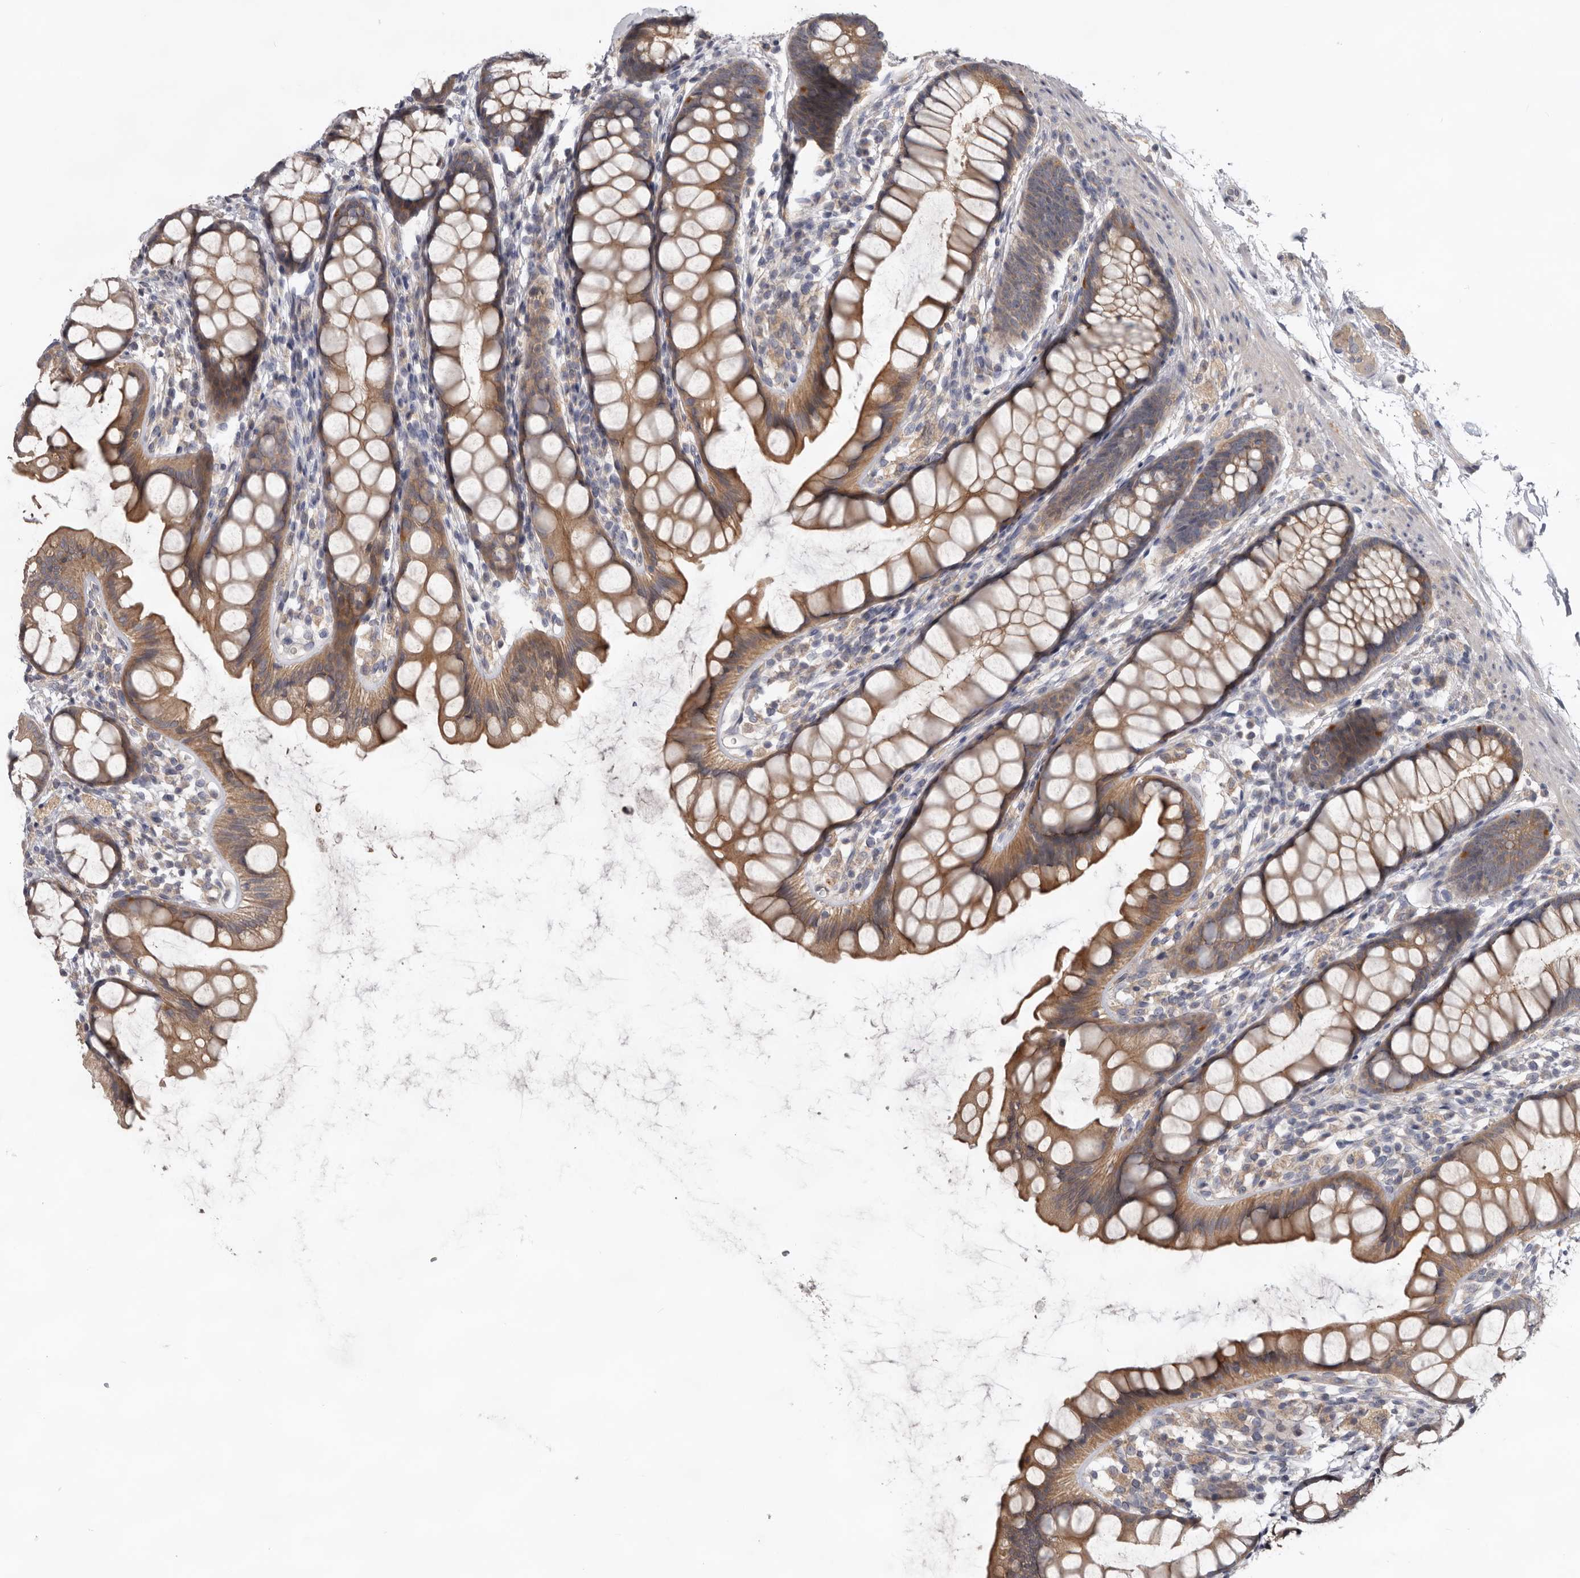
{"staining": {"intensity": "moderate", "quantity": ">75%", "location": "cytoplasmic/membranous"}, "tissue": "rectum", "cell_type": "Glandular cells", "image_type": "normal", "snomed": [{"axis": "morphology", "description": "Normal tissue, NOS"}, {"axis": "topography", "description": "Rectum"}], "caption": "A brown stain labels moderate cytoplasmic/membranous positivity of a protein in glandular cells of unremarkable rectum. (Stains: DAB (3,3'-diaminobenzidine) in brown, nuclei in blue, Microscopy: brightfield microscopy at high magnification).", "gene": "HINT3", "patient": {"sex": "female", "age": 65}}